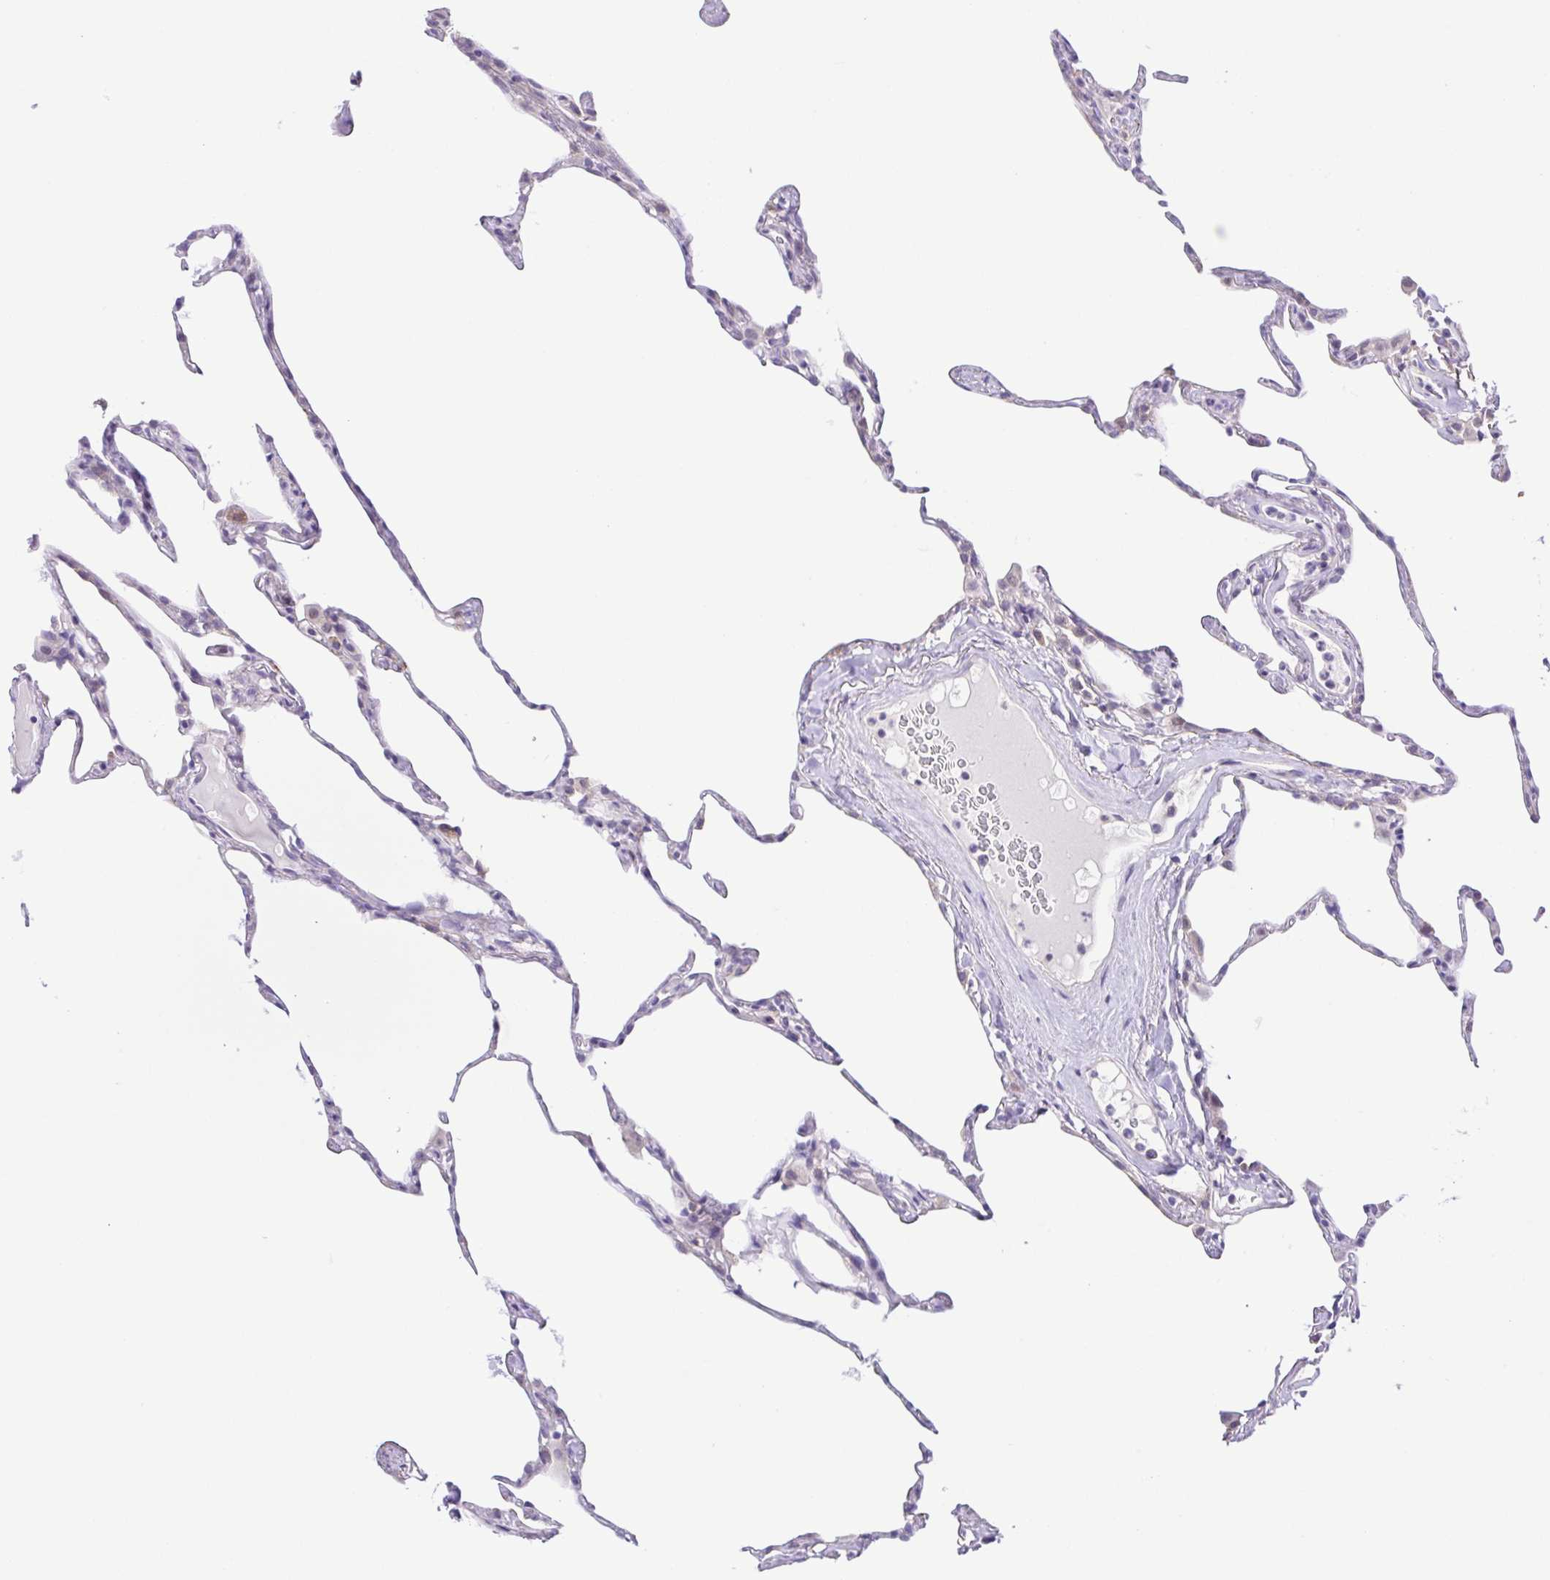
{"staining": {"intensity": "negative", "quantity": "none", "location": "none"}, "tissue": "lung", "cell_type": "Alveolar cells", "image_type": "normal", "snomed": [{"axis": "morphology", "description": "Normal tissue, NOS"}, {"axis": "topography", "description": "Lung"}], "caption": "Histopathology image shows no protein staining in alveolar cells of normal lung.", "gene": "DCLK2", "patient": {"sex": "male", "age": 65}}